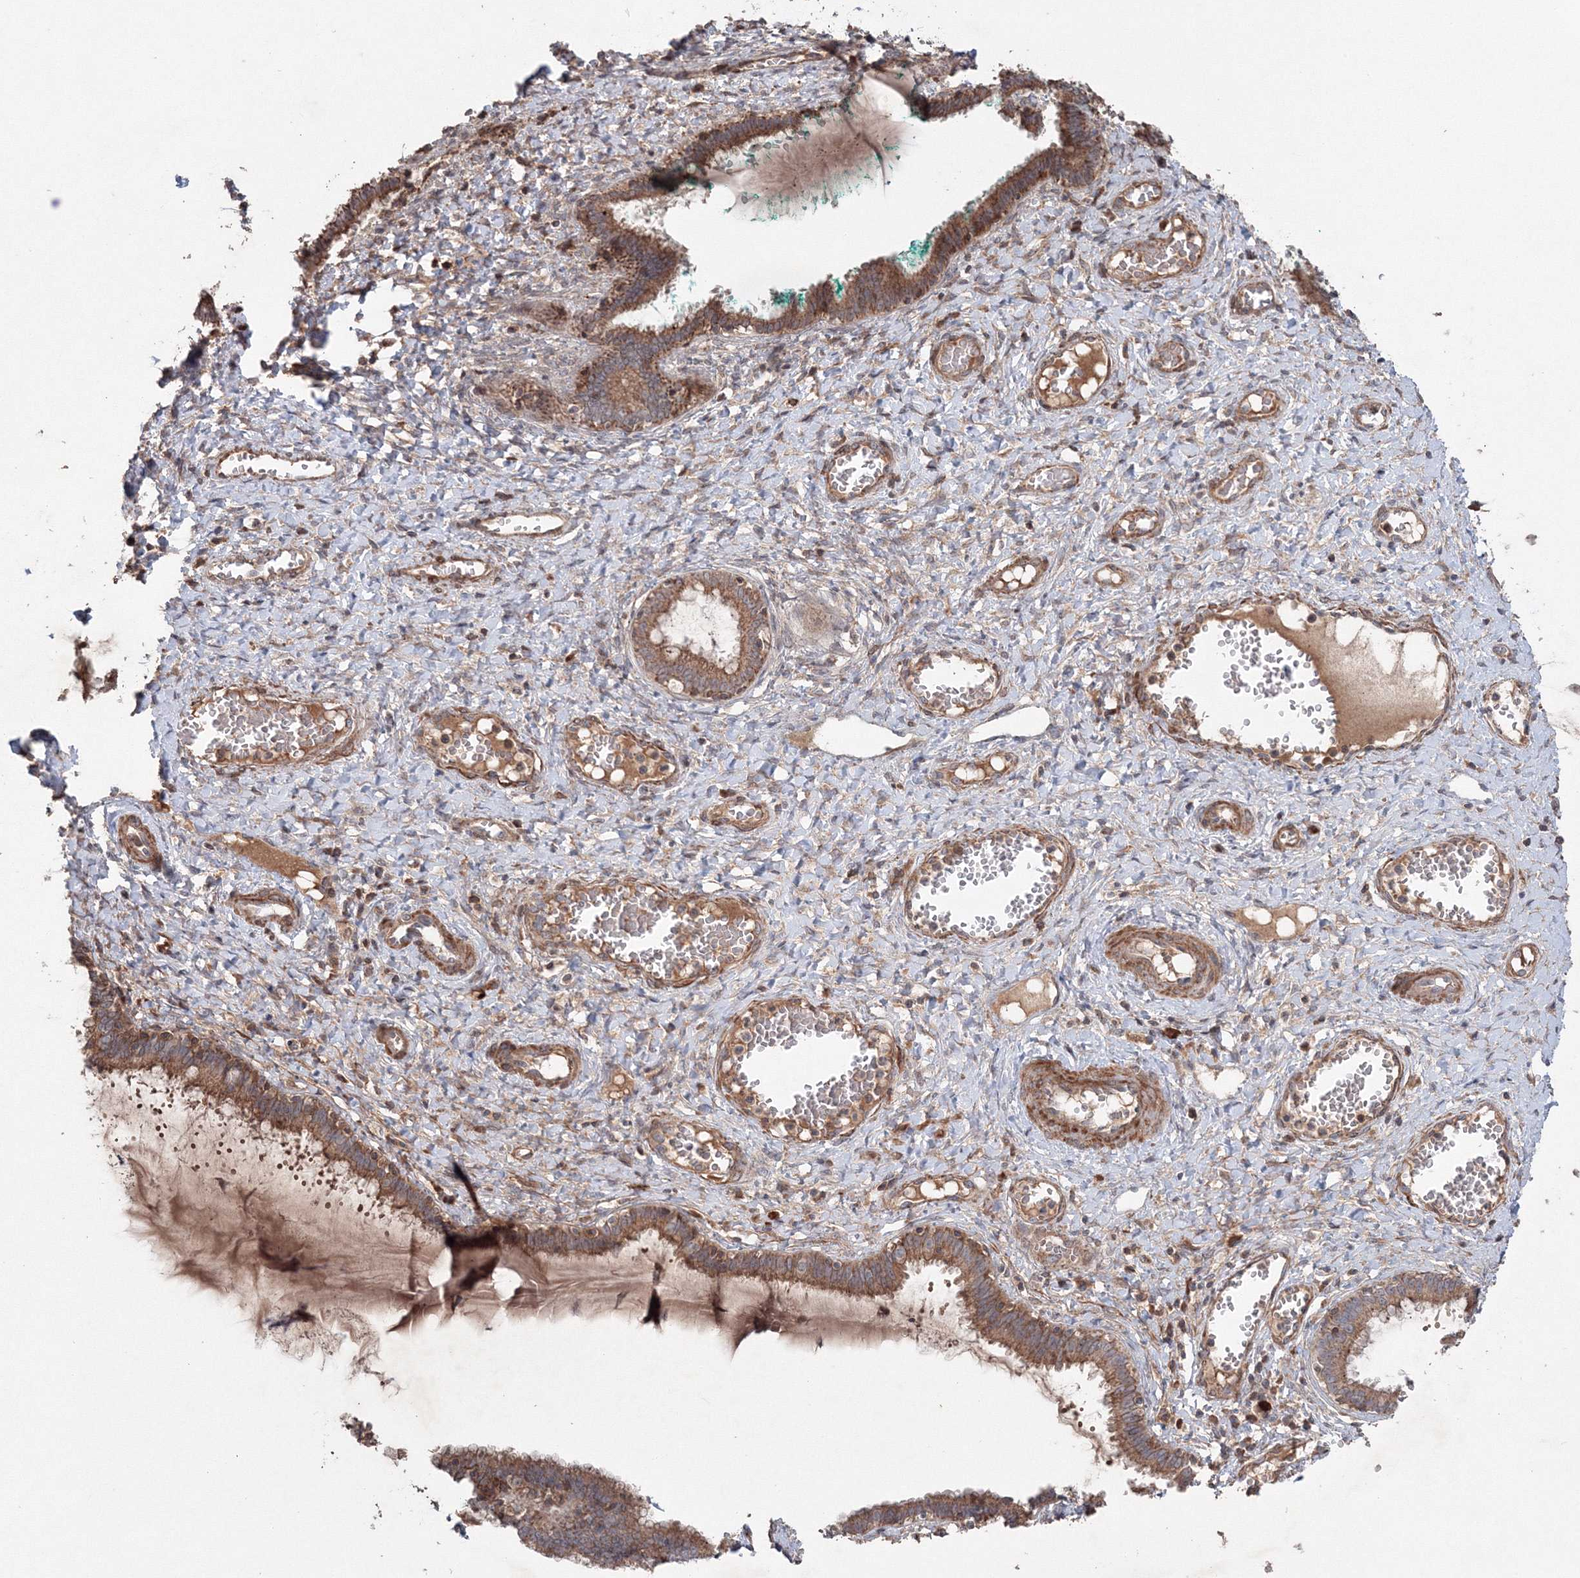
{"staining": {"intensity": "moderate", "quantity": "25%-75%", "location": "cytoplasmic/membranous"}, "tissue": "cervix", "cell_type": "Glandular cells", "image_type": "normal", "snomed": [{"axis": "morphology", "description": "Normal tissue, NOS"}, {"axis": "morphology", "description": "Adenocarcinoma, NOS"}, {"axis": "topography", "description": "Cervix"}], "caption": "Glandular cells show medium levels of moderate cytoplasmic/membranous staining in about 25%-75% of cells in benign cervix. (Brightfield microscopy of DAB IHC at high magnification).", "gene": "NOA1", "patient": {"sex": "female", "age": 29}}